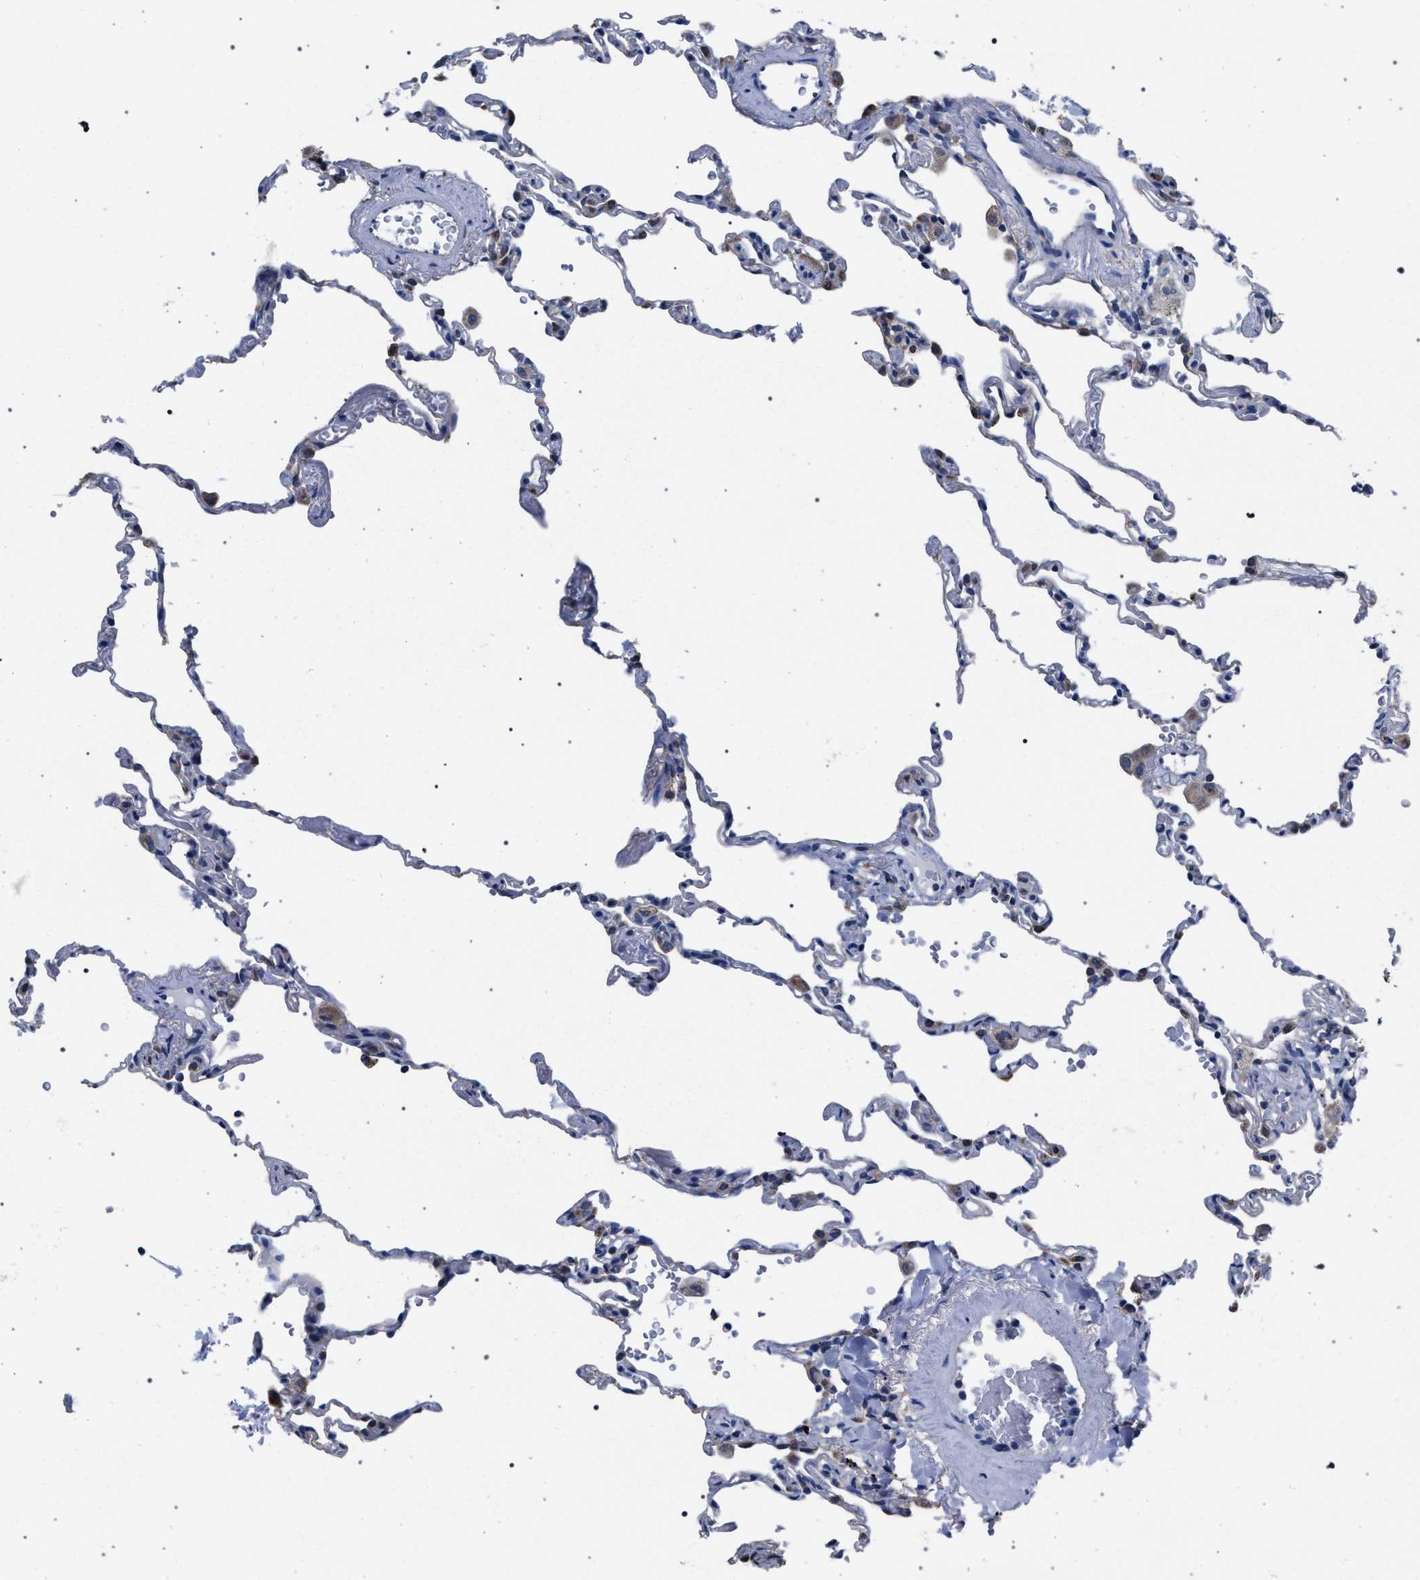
{"staining": {"intensity": "negative", "quantity": "none", "location": "none"}, "tissue": "lung", "cell_type": "Alveolar cells", "image_type": "normal", "snomed": [{"axis": "morphology", "description": "Normal tissue, NOS"}, {"axis": "topography", "description": "Lung"}], "caption": "Alveolar cells are negative for protein expression in unremarkable human lung. (DAB (3,3'-diaminobenzidine) IHC, high magnification).", "gene": "CRYZ", "patient": {"sex": "male", "age": 59}}